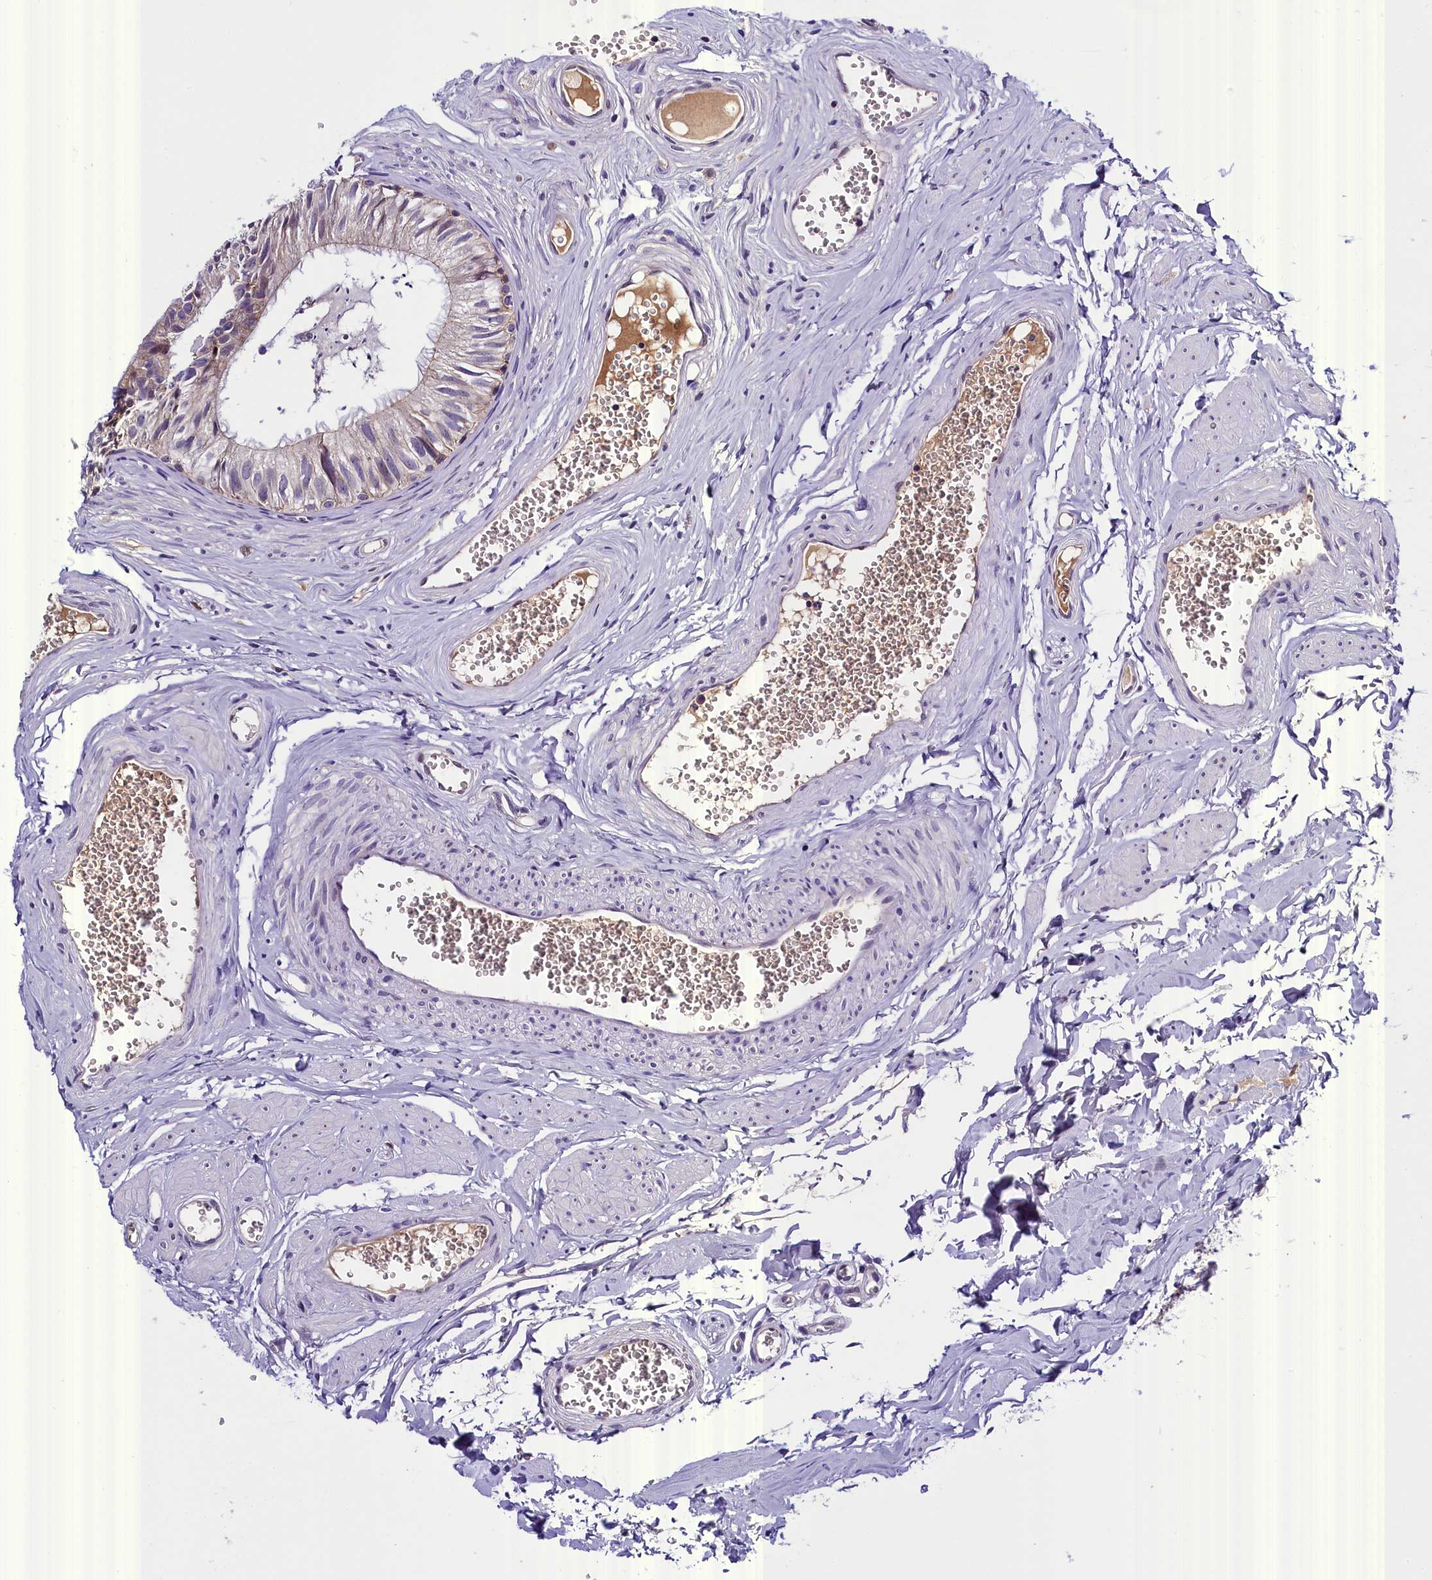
{"staining": {"intensity": "weak", "quantity": "25%-75%", "location": "cytoplasmic/membranous"}, "tissue": "epididymis", "cell_type": "Glandular cells", "image_type": "normal", "snomed": [{"axis": "morphology", "description": "Normal tissue, NOS"}, {"axis": "topography", "description": "Epididymis"}], "caption": "An image showing weak cytoplasmic/membranous positivity in approximately 25%-75% of glandular cells in normal epididymis, as visualized by brown immunohistochemical staining.", "gene": "ENKD1", "patient": {"sex": "male", "age": 36}}